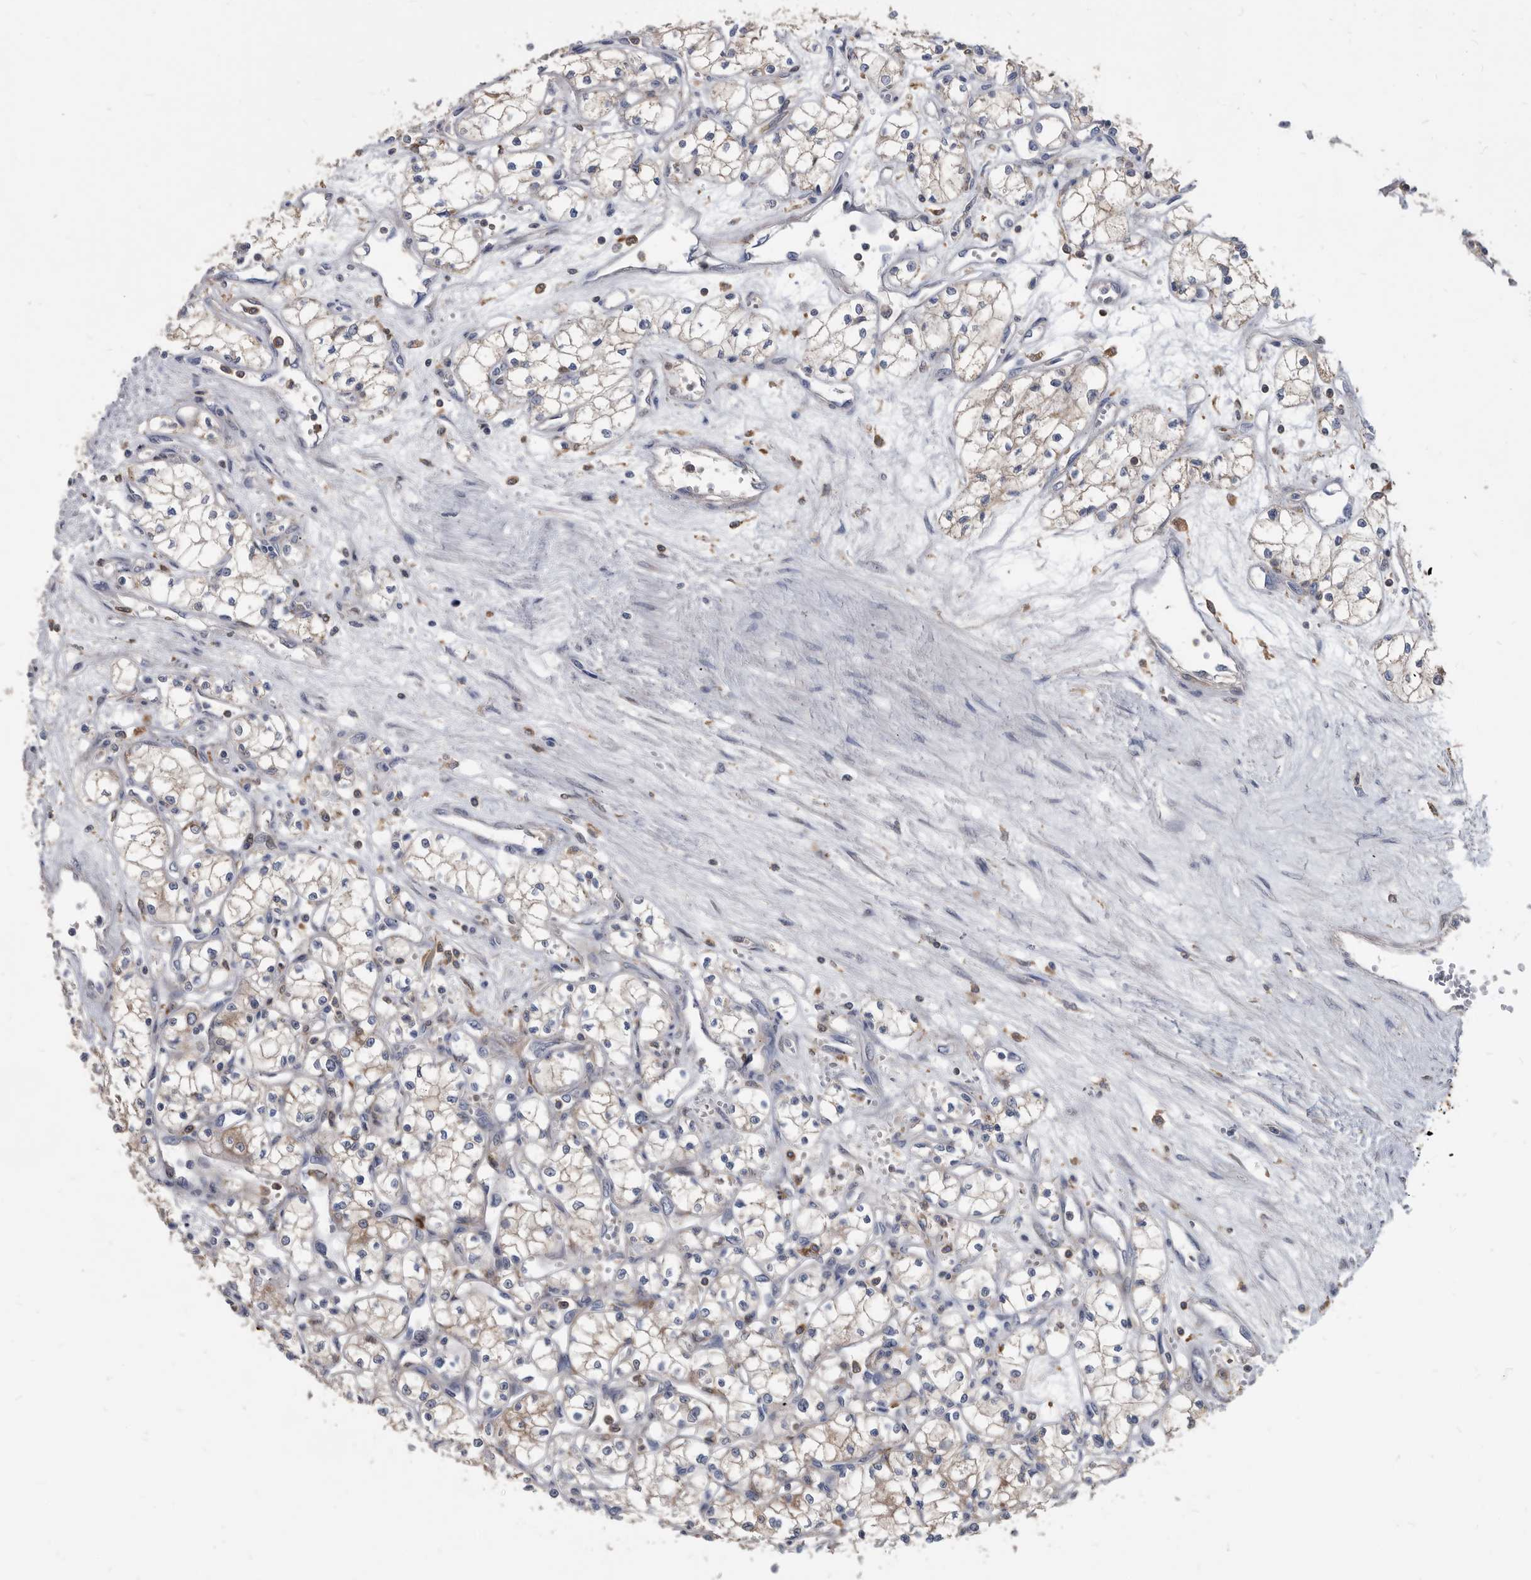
{"staining": {"intensity": "negative", "quantity": "none", "location": "none"}, "tissue": "renal cancer", "cell_type": "Tumor cells", "image_type": "cancer", "snomed": [{"axis": "morphology", "description": "Adenocarcinoma, NOS"}, {"axis": "topography", "description": "Kidney"}], "caption": "Tumor cells show no significant protein staining in renal cancer (adenocarcinoma).", "gene": "APEH", "patient": {"sex": "male", "age": 59}}